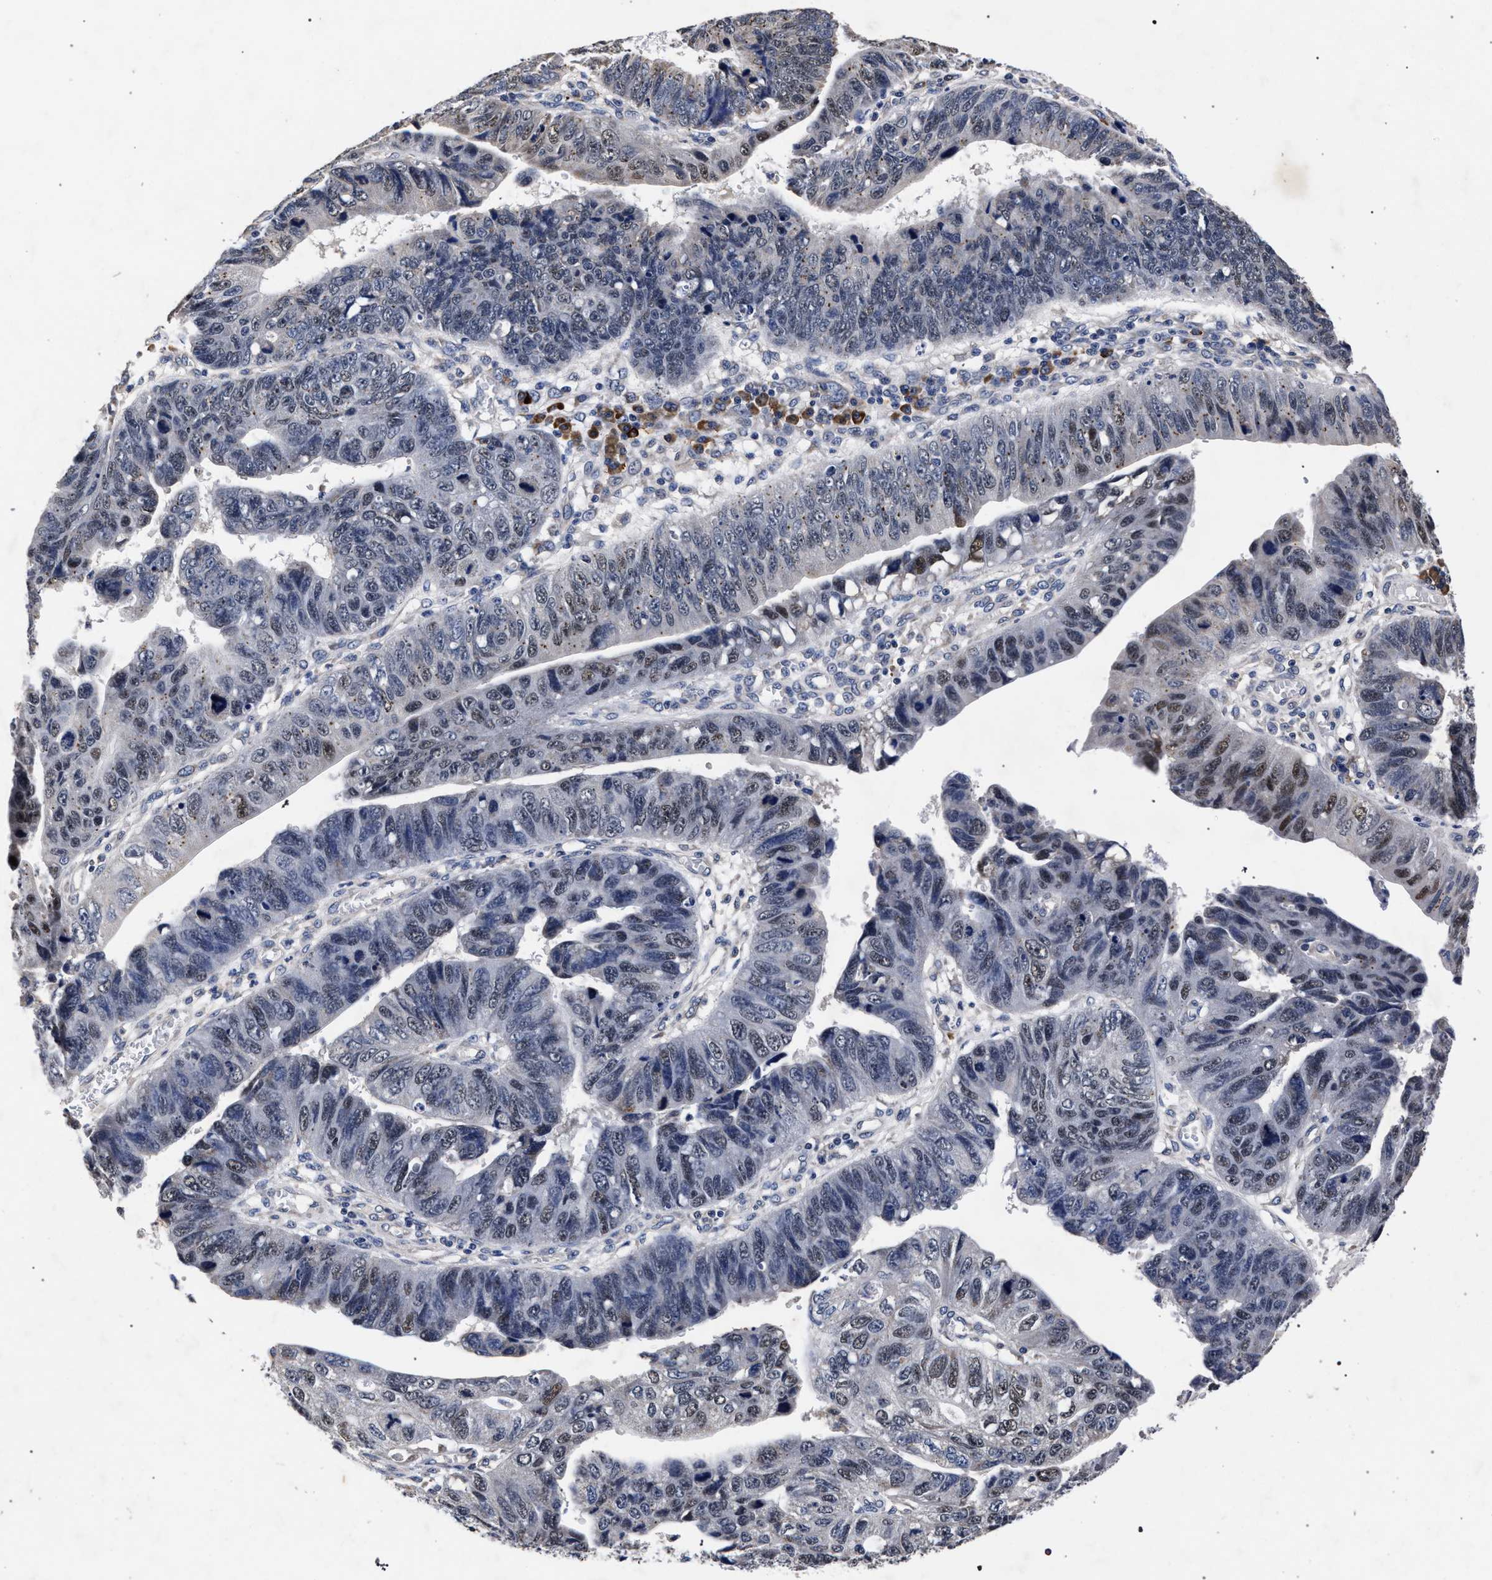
{"staining": {"intensity": "moderate", "quantity": "<25%", "location": "nuclear"}, "tissue": "stomach cancer", "cell_type": "Tumor cells", "image_type": "cancer", "snomed": [{"axis": "morphology", "description": "Adenocarcinoma, NOS"}, {"axis": "topography", "description": "Stomach"}], "caption": "A histopathology image of human stomach cancer stained for a protein demonstrates moderate nuclear brown staining in tumor cells. The staining was performed using DAB to visualize the protein expression in brown, while the nuclei were stained in blue with hematoxylin (Magnification: 20x).", "gene": "CFAP95", "patient": {"sex": "male", "age": 59}}